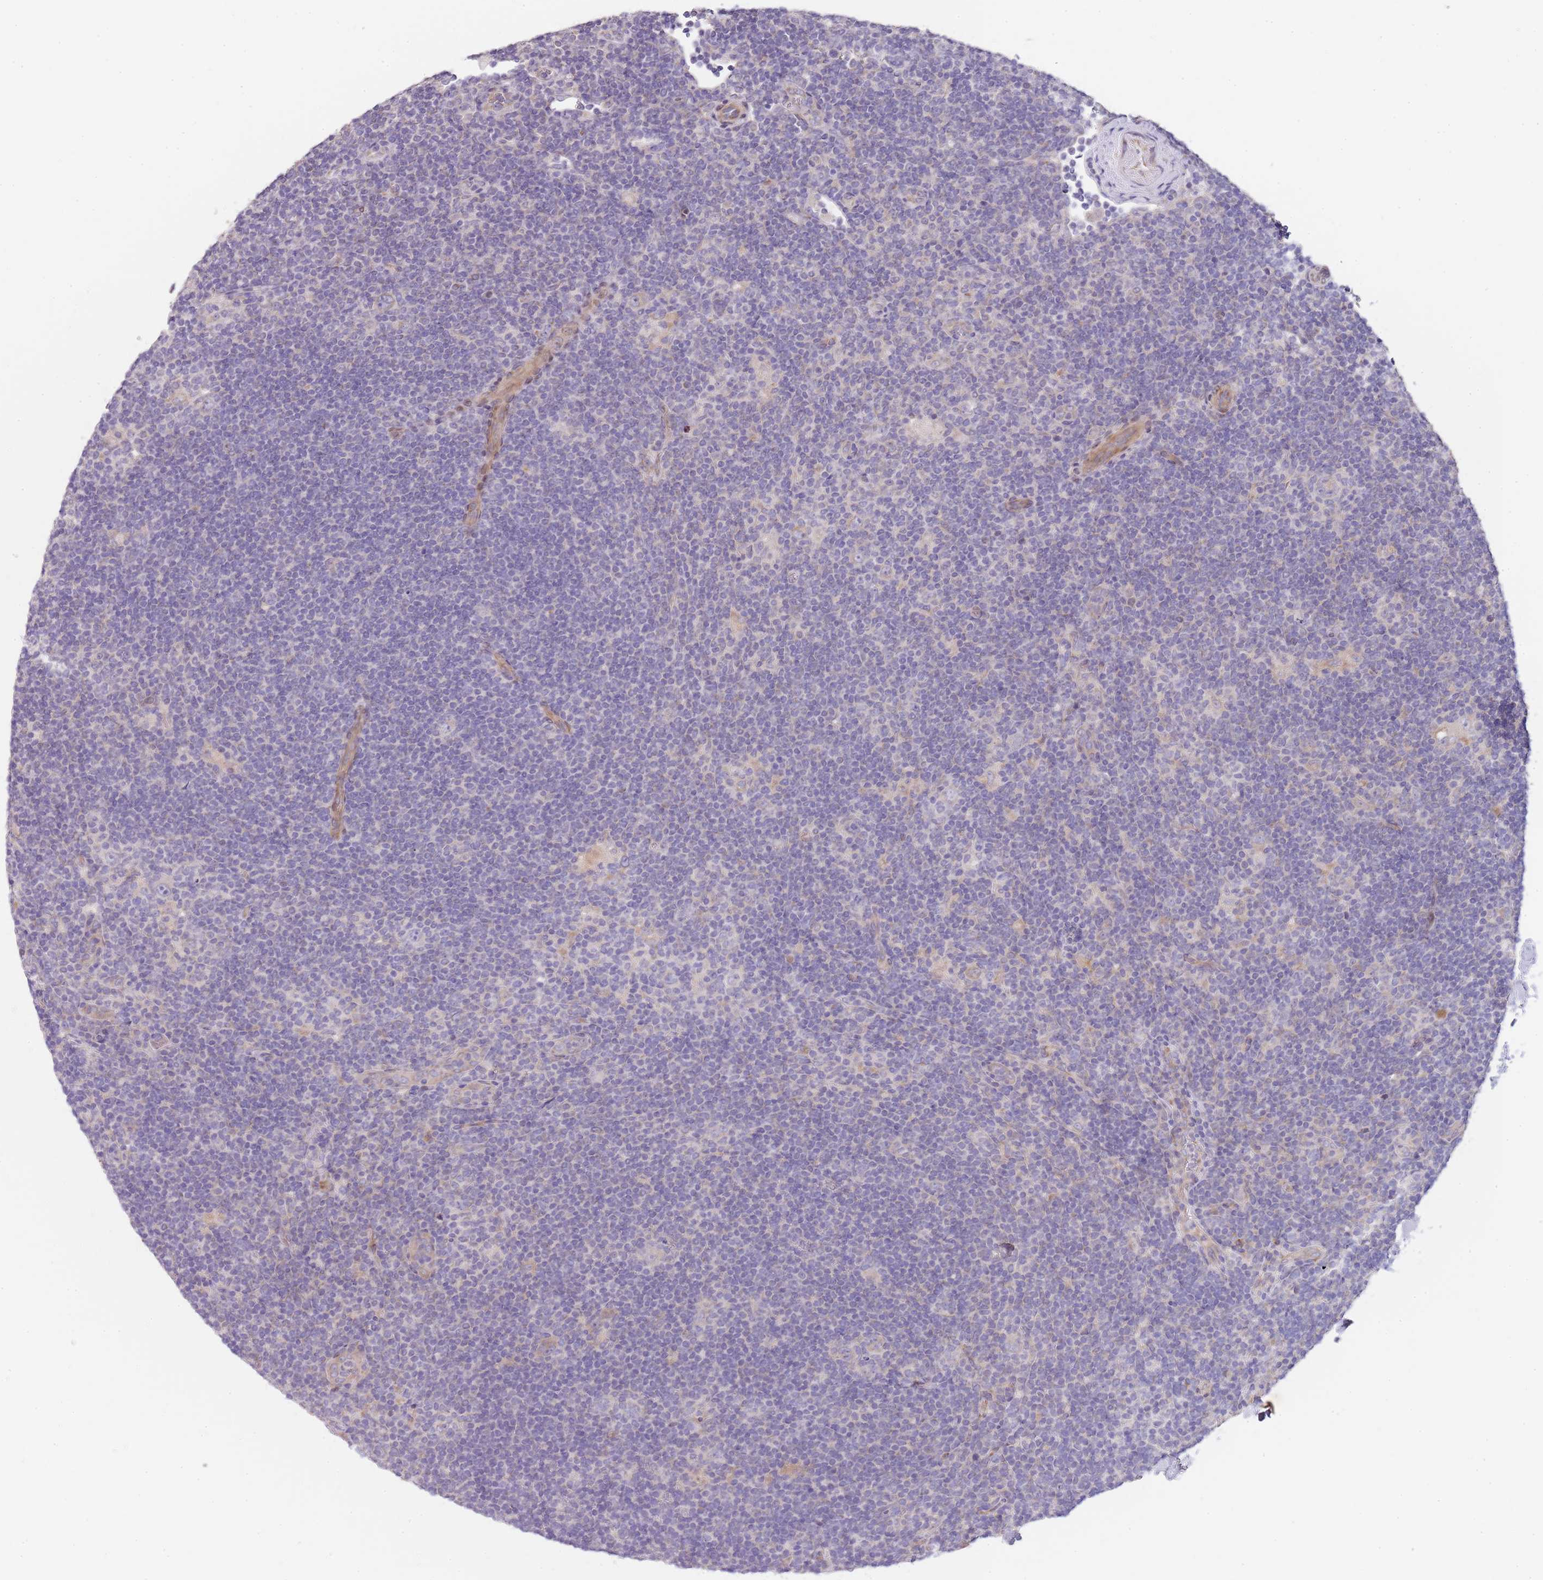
{"staining": {"intensity": "negative", "quantity": "none", "location": "none"}, "tissue": "lymphoma", "cell_type": "Tumor cells", "image_type": "cancer", "snomed": [{"axis": "morphology", "description": "Hodgkin's disease, NOS"}, {"axis": "topography", "description": "Lymph node"}], "caption": "An immunohistochemistry histopathology image of lymphoma is shown. There is no staining in tumor cells of lymphoma.", "gene": "TBC1D9", "patient": {"sex": "female", "age": 57}}